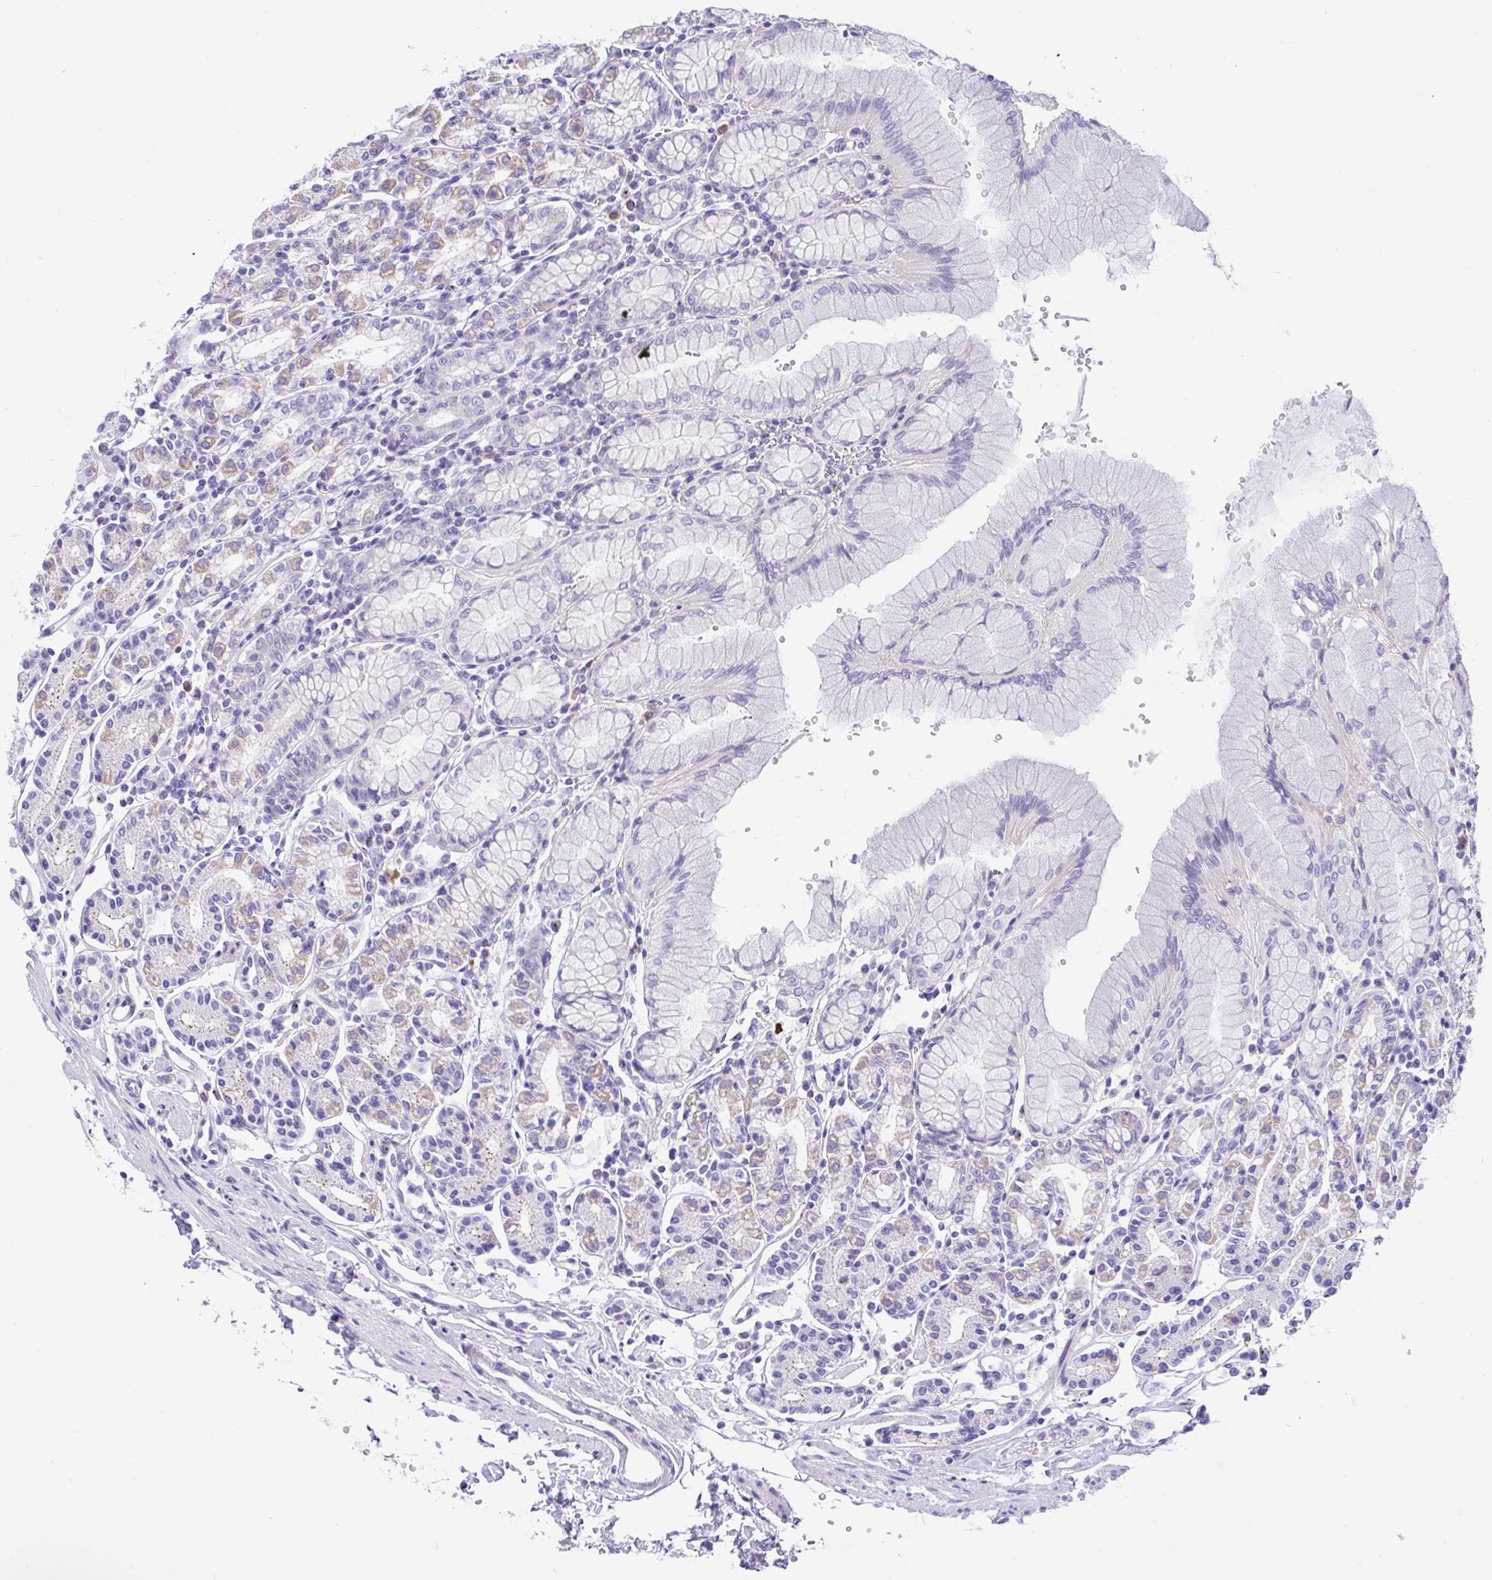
{"staining": {"intensity": "moderate", "quantity": "25%-75%", "location": "cytoplasmic/membranous"}, "tissue": "stomach", "cell_type": "Glandular cells", "image_type": "normal", "snomed": [{"axis": "morphology", "description": "Normal tissue, NOS"}, {"axis": "topography", "description": "Stomach"}], "caption": "A brown stain highlights moderate cytoplasmic/membranous expression of a protein in glandular cells of normal stomach. (IHC, brightfield microscopy, high magnification).", "gene": "CCSAP", "patient": {"sex": "female", "age": 62}}